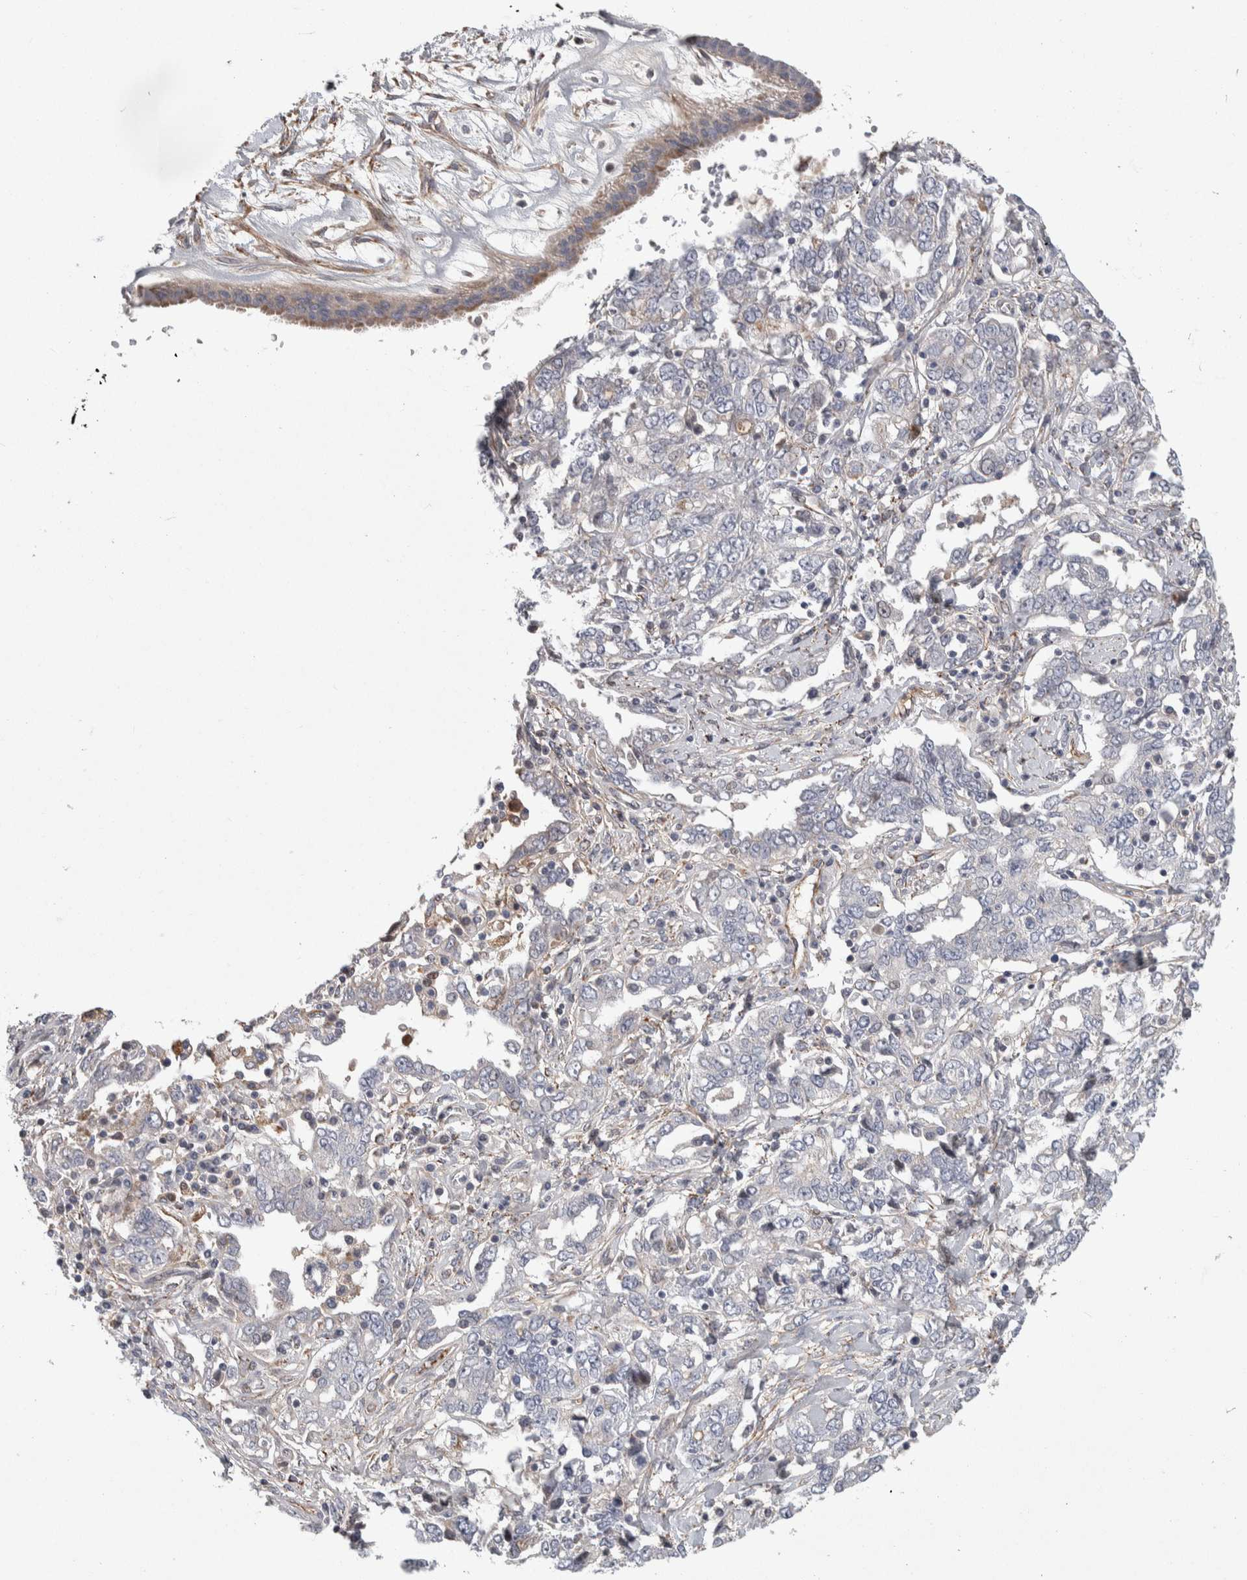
{"staining": {"intensity": "weak", "quantity": "25%-75%", "location": "cytoplasmic/membranous"}, "tissue": "ovarian cancer", "cell_type": "Tumor cells", "image_type": "cancer", "snomed": [{"axis": "morphology", "description": "Cystadenocarcinoma, mucinous, NOS"}, {"axis": "topography", "description": "Ovary"}], "caption": "Human ovarian mucinous cystadenocarcinoma stained with a brown dye reveals weak cytoplasmic/membranous positive staining in approximately 25%-75% of tumor cells.", "gene": "PSMG3", "patient": {"sex": "female", "age": 73}}